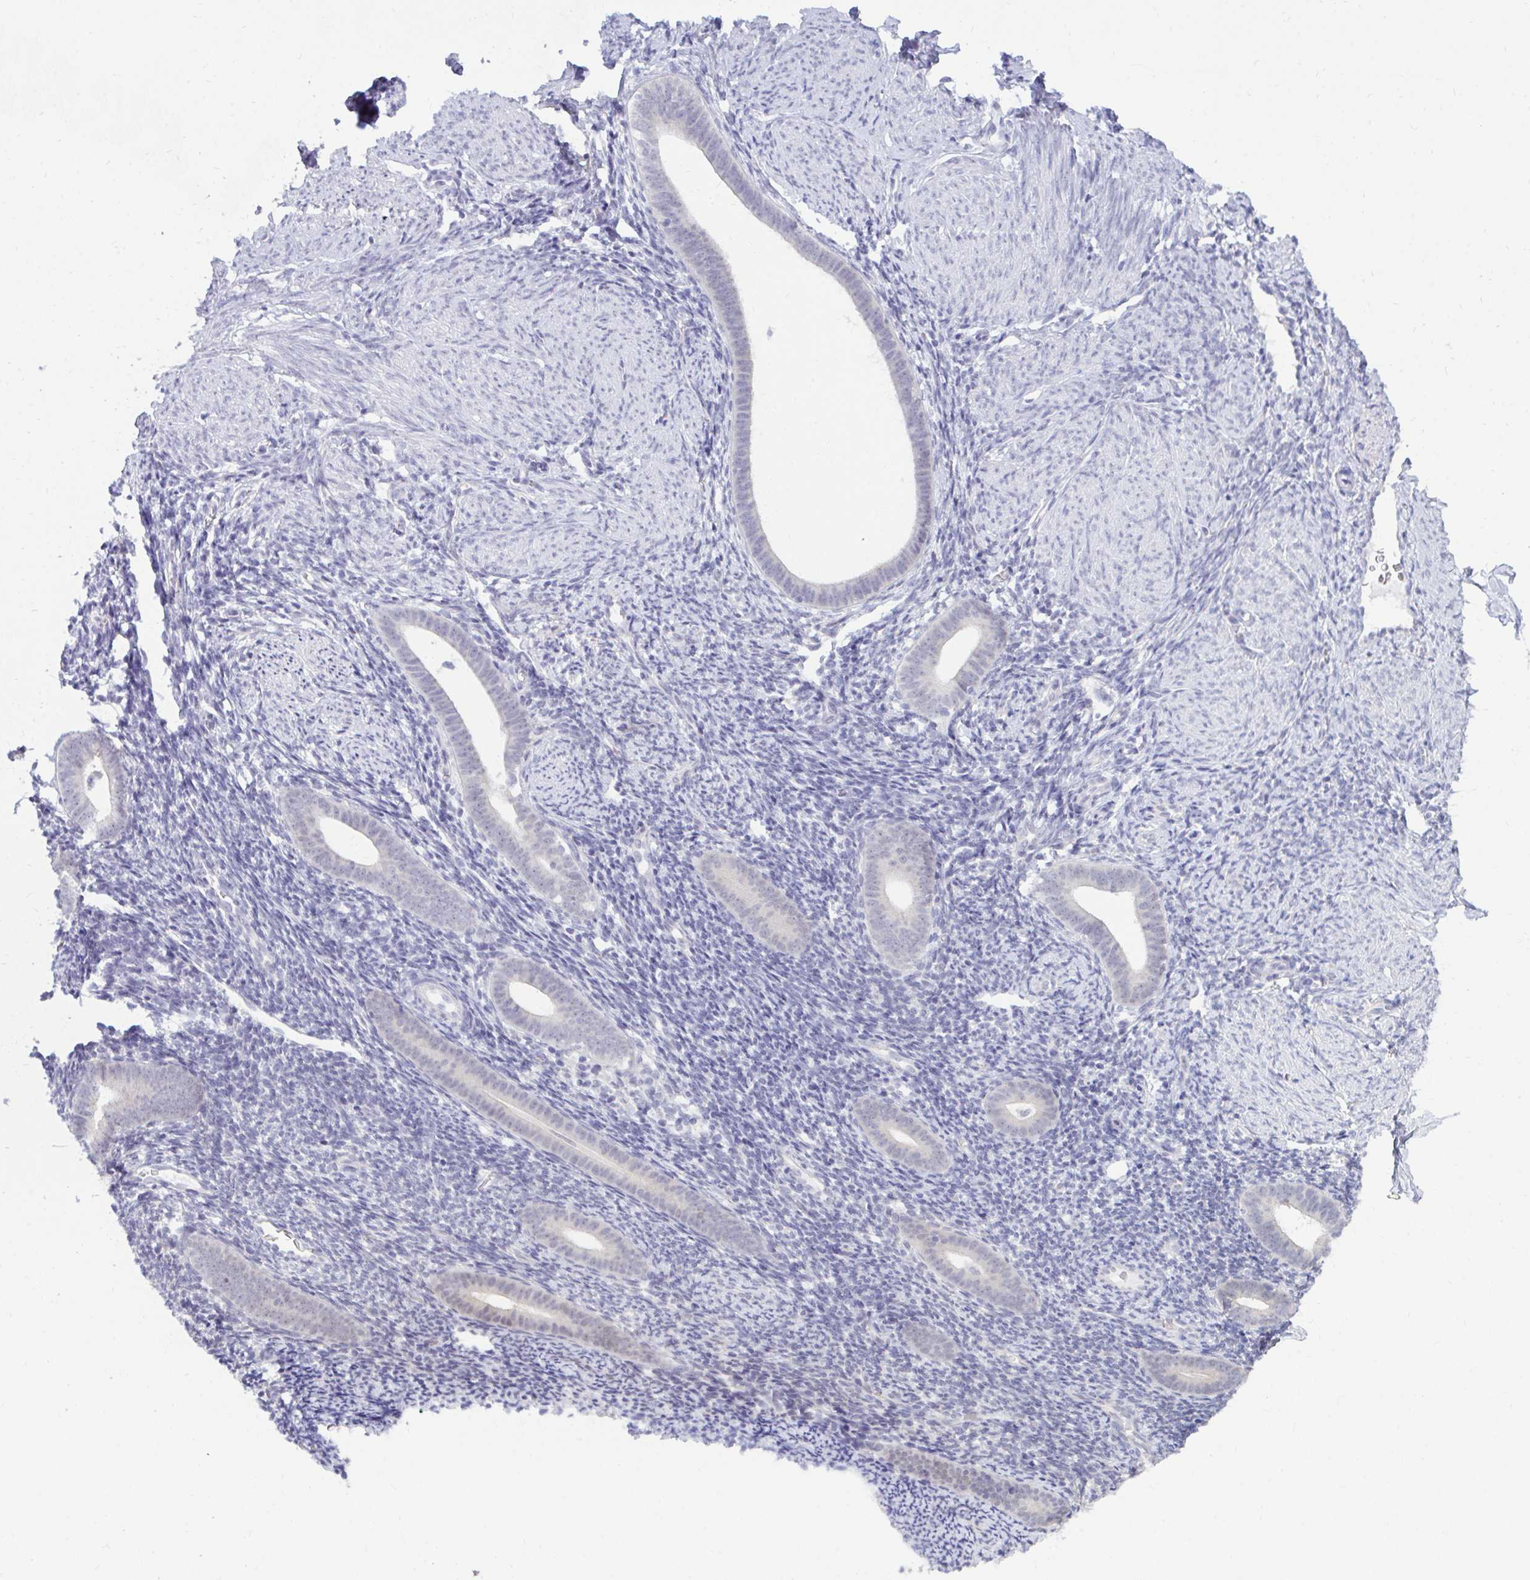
{"staining": {"intensity": "negative", "quantity": "none", "location": "none"}, "tissue": "endometrium", "cell_type": "Cells in endometrial stroma", "image_type": "normal", "snomed": [{"axis": "morphology", "description": "Normal tissue, NOS"}, {"axis": "topography", "description": "Endometrium"}], "caption": "High power microscopy micrograph of an IHC image of unremarkable endometrium, revealing no significant expression in cells in endometrial stroma. Nuclei are stained in blue.", "gene": "CSE1L", "patient": {"sex": "female", "age": 39}}